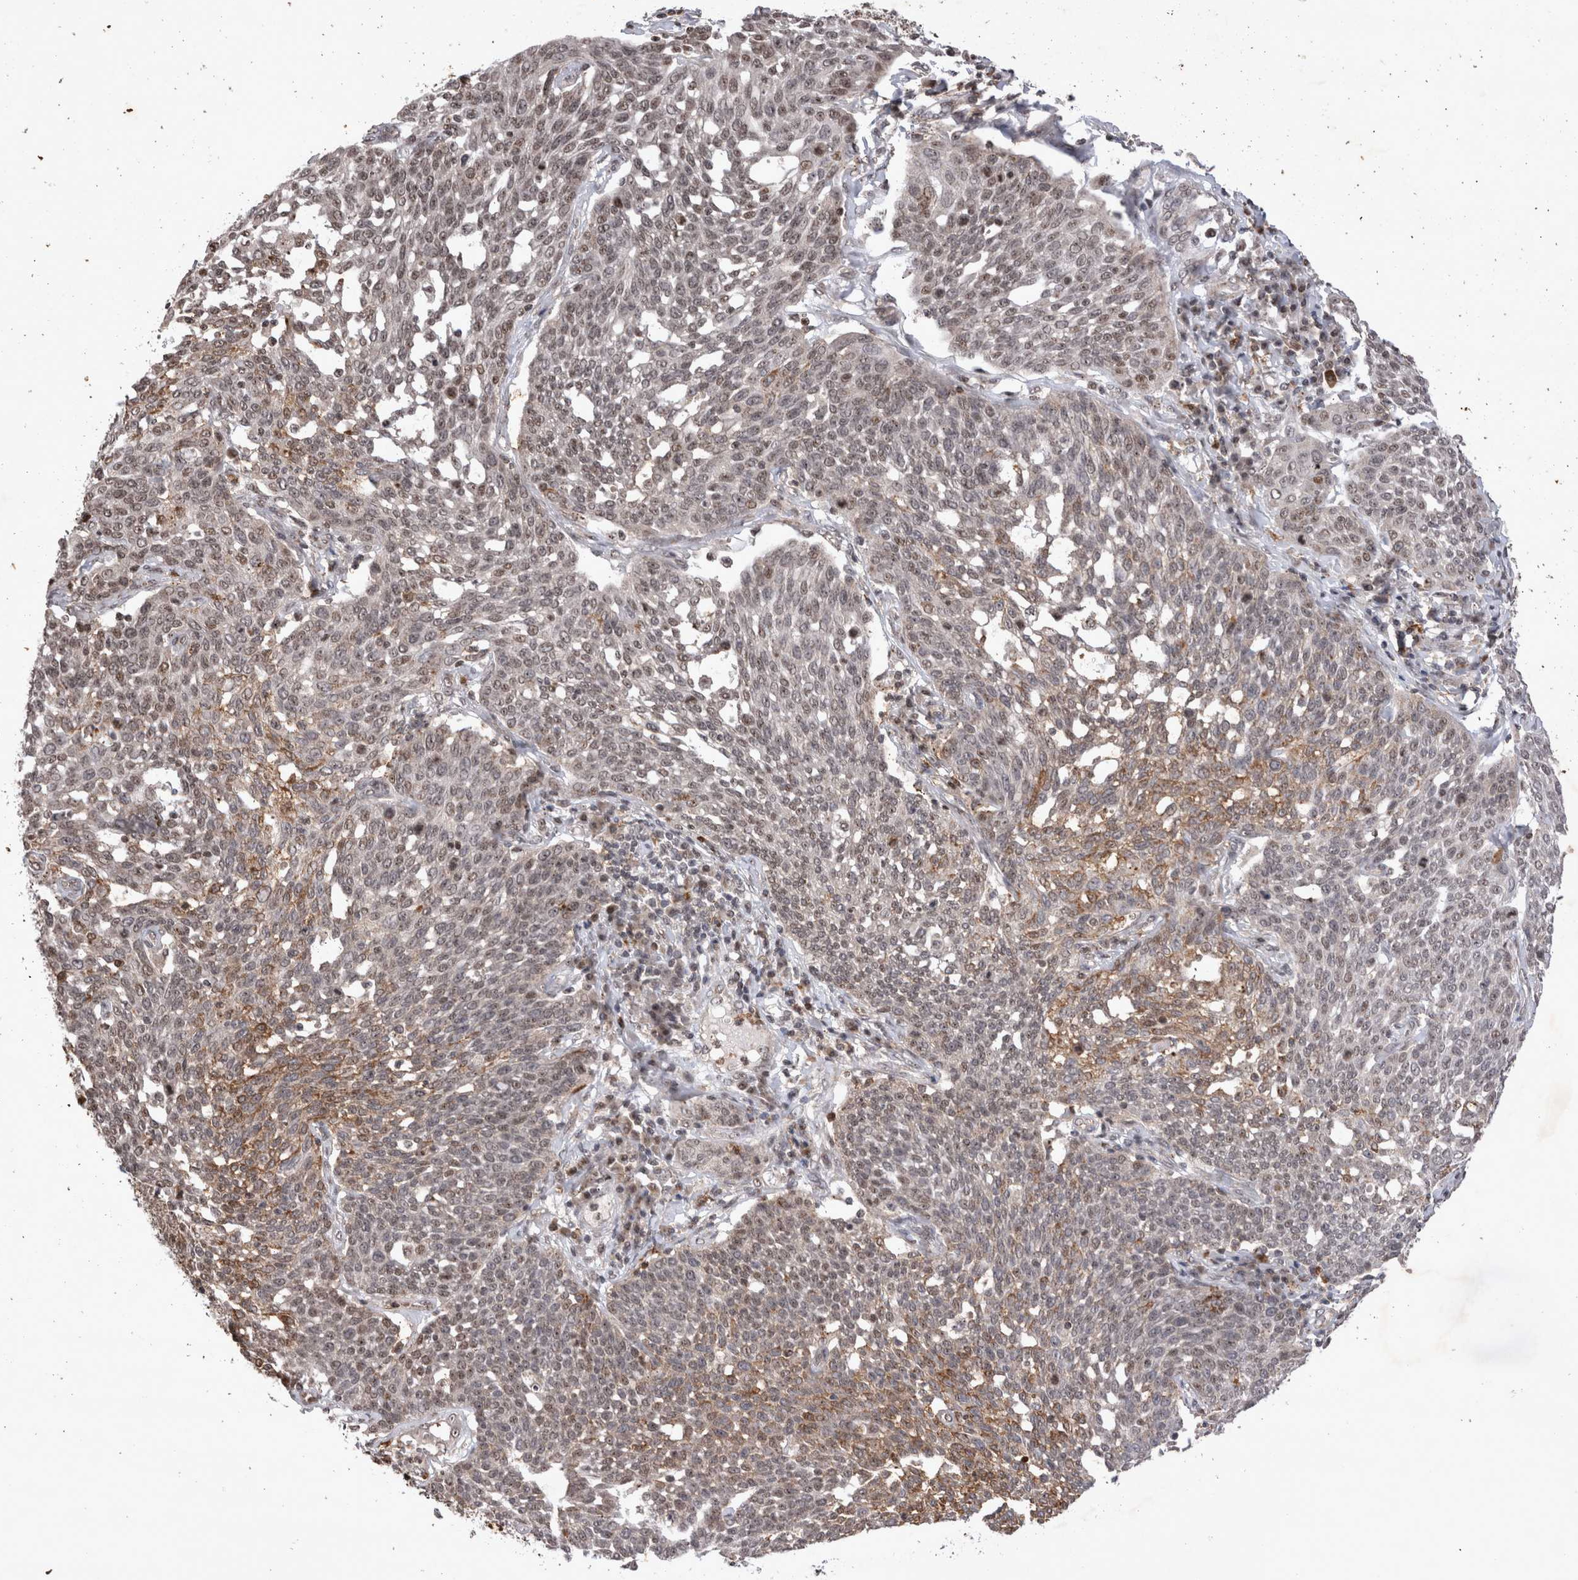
{"staining": {"intensity": "moderate", "quantity": ">75%", "location": "nuclear"}, "tissue": "cervical cancer", "cell_type": "Tumor cells", "image_type": "cancer", "snomed": [{"axis": "morphology", "description": "Squamous cell carcinoma, NOS"}, {"axis": "topography", "description": "Cervix"}], "caption": "Human cervical cancer stained with a protein marker reveals moderate staining in tumor cells.", "gene": "STK11", "patient": {"sex": "female", "age": 34}}